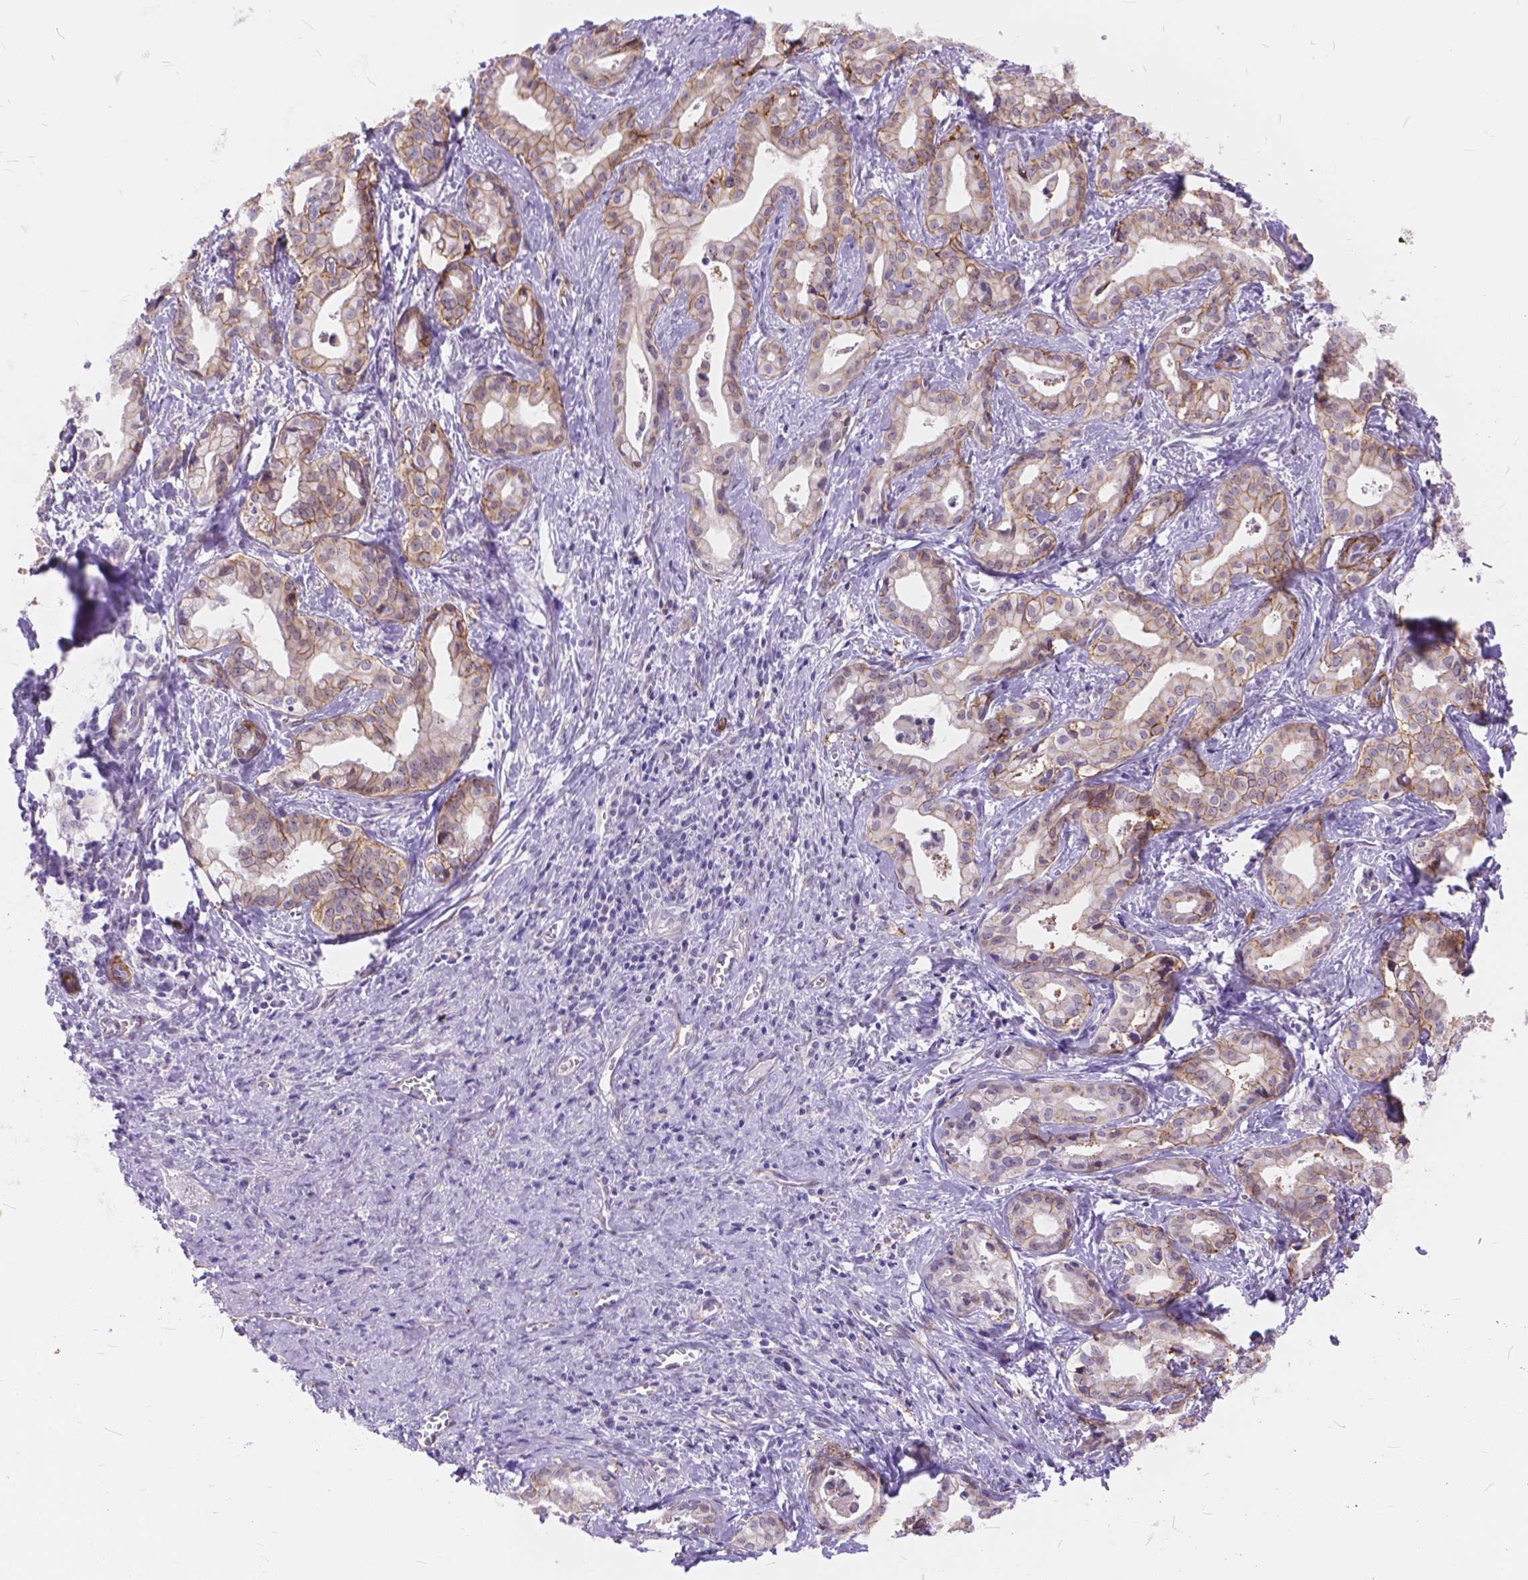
{"staining": {"intensity": "moderate", "quantity": ">75%", "location": "cytoplasmic/membranous"}, "tissue": "liver cancer", "cell_type": "Tumor cells", "image_type": "cancer", "snomed": [{"axis": "morphology", "description": "Cholangiocarcinoma"}, {"axis": "topography", "description": "Liver"}], "caption": "This is an image of IHC staining of liver cholangiocarcinoma, which shows moderate expression in the cytoplasmic/membranous of tumor cells.", "gene": "MAN2C1", "patient": {"sex": "female", "age": 65}}